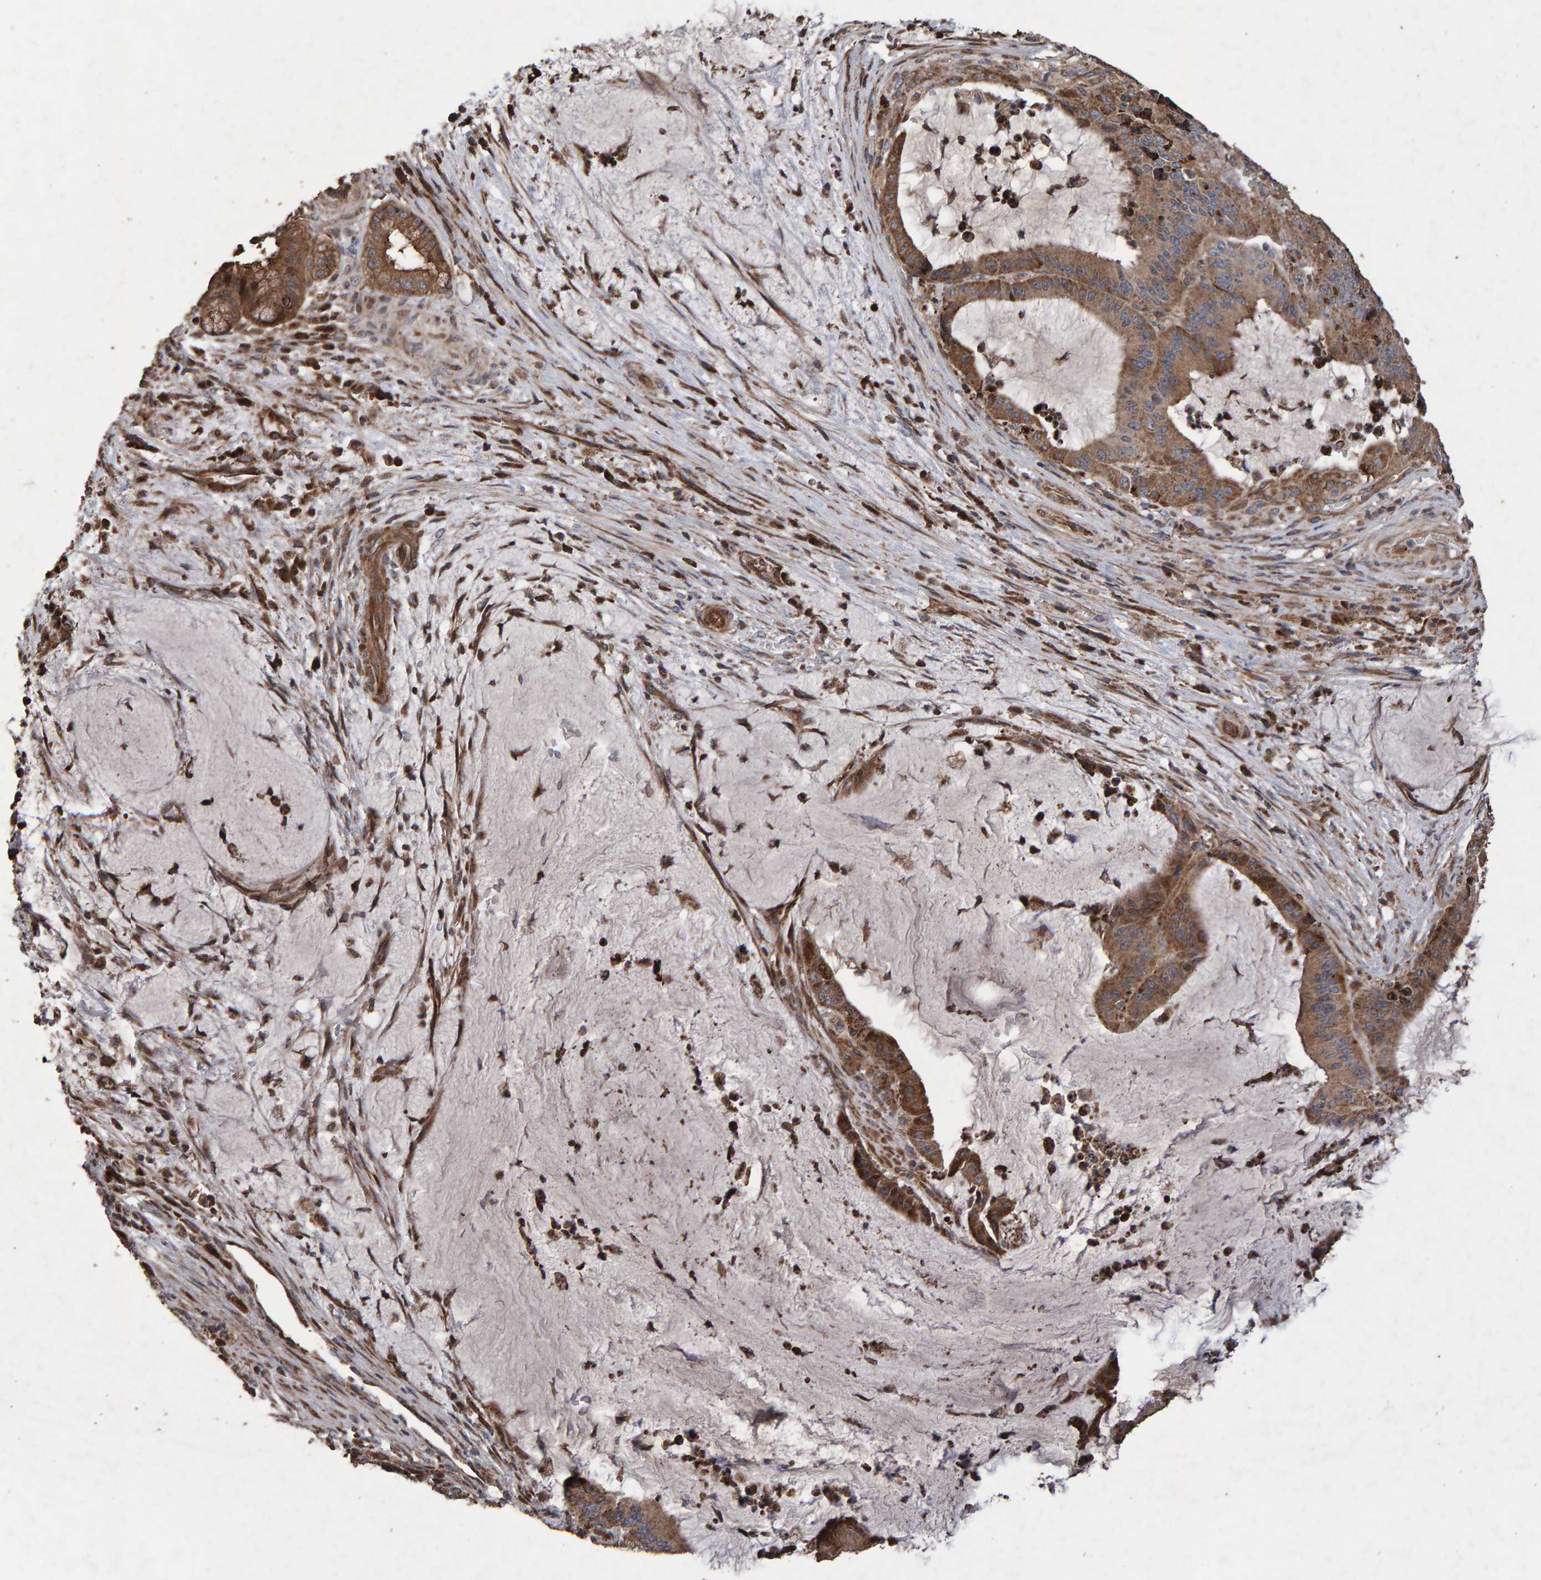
{"staining": {"intensity": "moderate", "quantity": ">75%", "location": "cytoplasmic/membranous"}, "tissue": "liver cancer", "cell_type": "Tumor cells", "image_type": "cancer", "snomed": [{"axis": "morphology", "description": "Normal tissue, NOS"}, {"axis": "morphology", "description": "Cholangiocarcinoma"}, {"axis": "topography", "description": "Liver"}, {"axis": "topography", "description": "Peripheral nerve tissue"}], "caption": "A brown stain shows moderate cytoplasmic/membranous staining of a protein in liver cholangiocarcinoma tumor cells.", "gene": "OSBP2", "patient": {"sex": "female", "age": 73}}